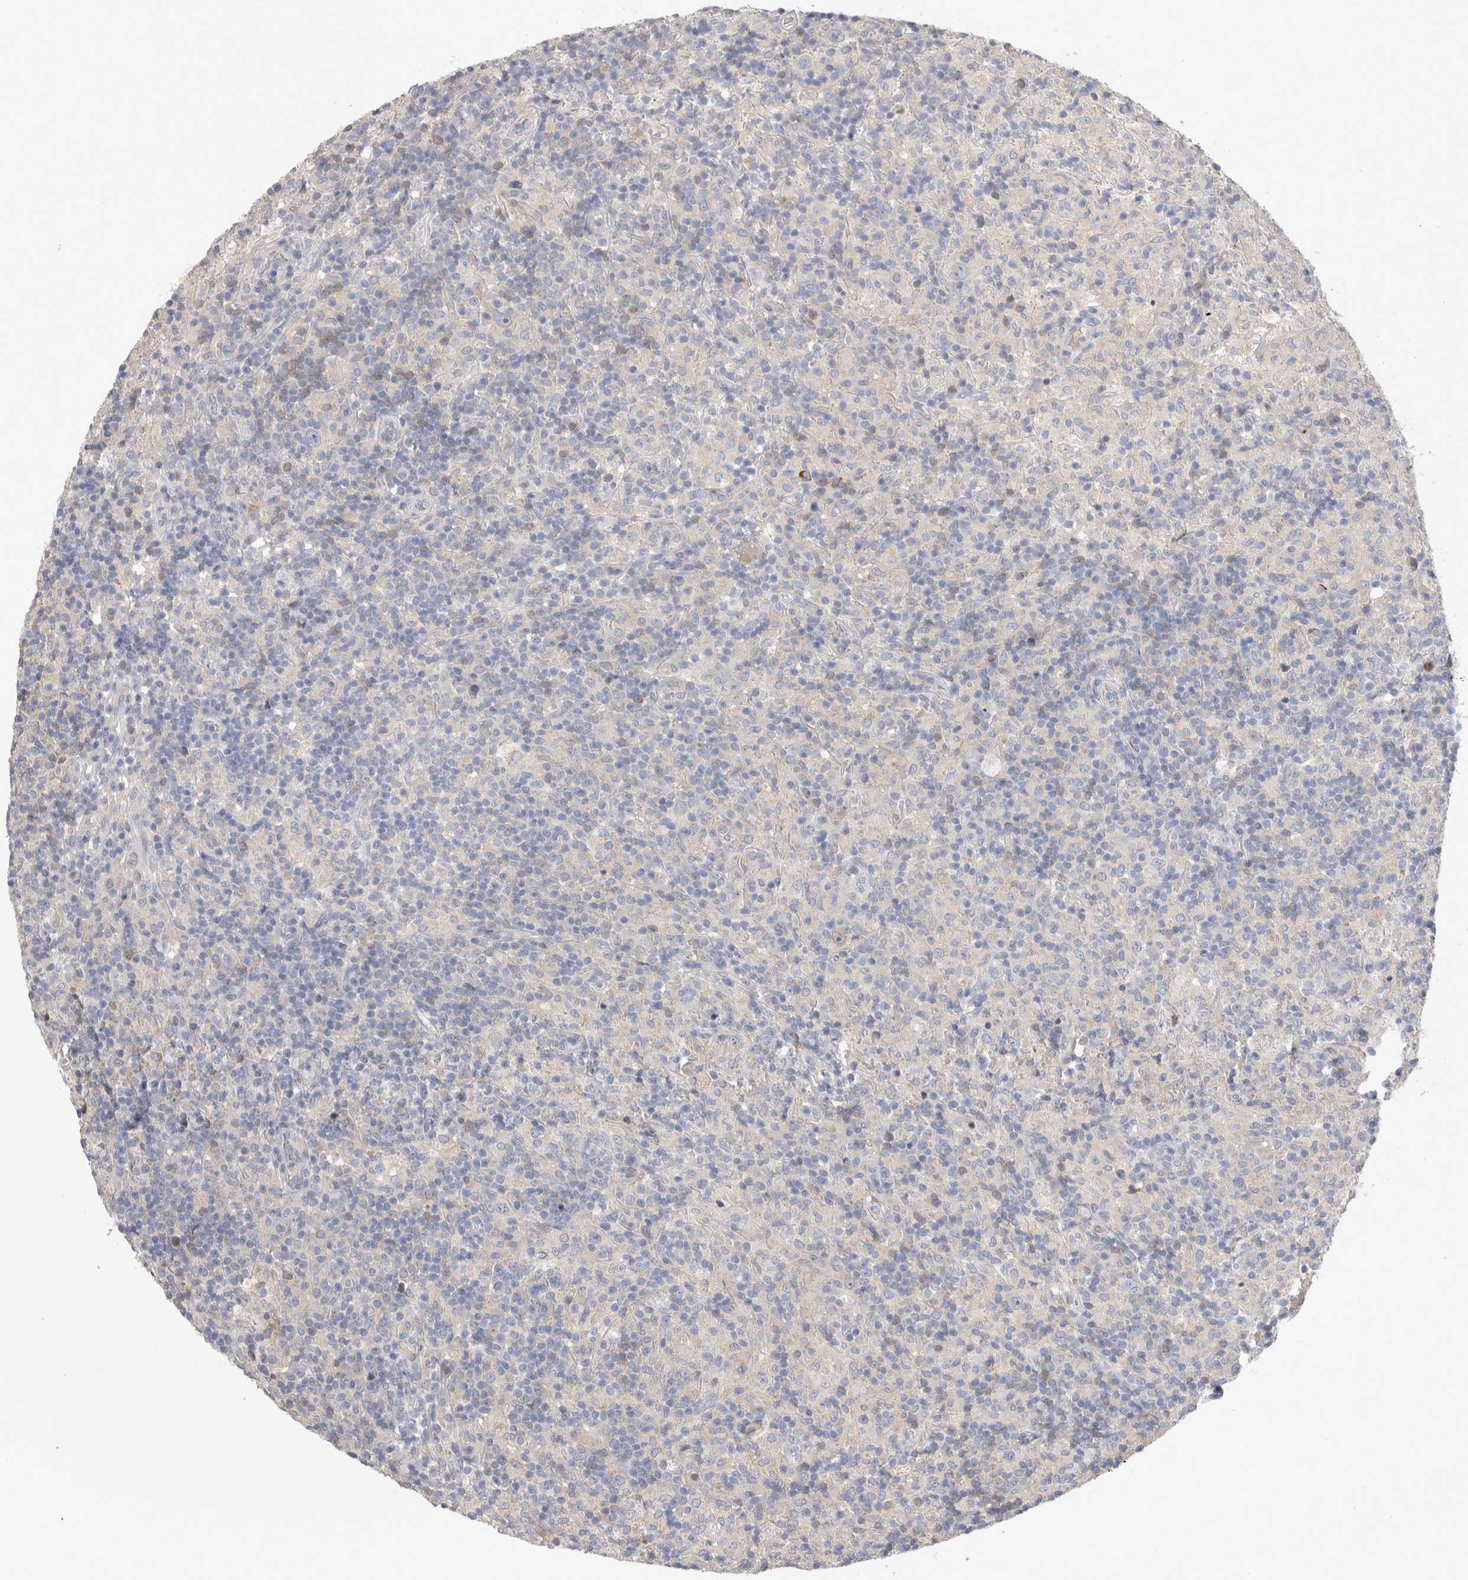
{"staining": {"intensity": "negative", "quantity": "none", "location": "none"}, "tissue": "lymphoma", "cell_type": "Tumor cells", "image_type": "cancer", "snomed": [{"axis": "morphology", "description": "Hodgkin's disease, NOS"}, {"axis": "topography", "description": "Lymph node"}], "caption": "Tumor cells are negative for protein expression in human Hodgkin's disease.", "gene": "PPP3CC", "patient": {"sex": "male", "age": 70}}